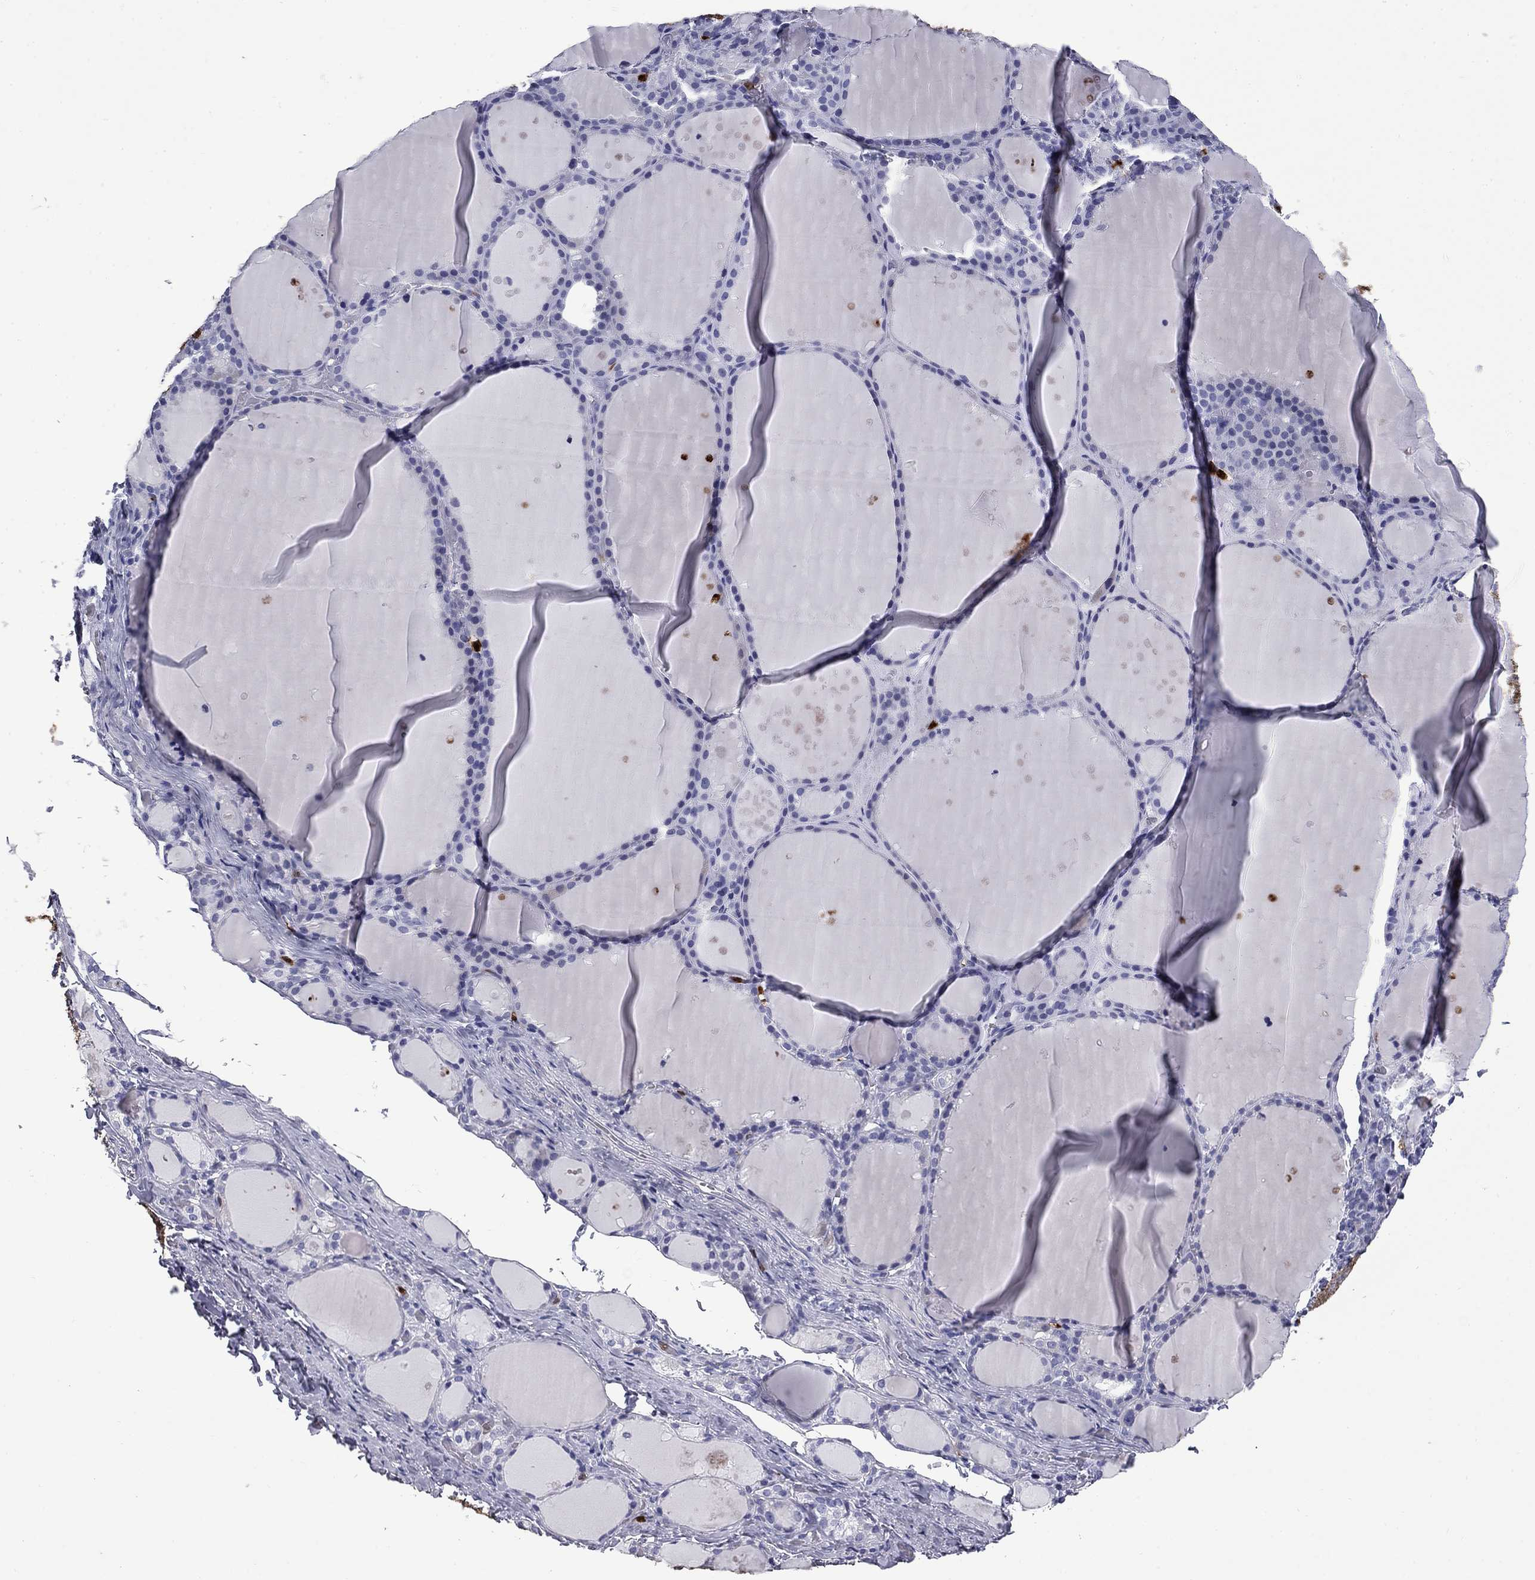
{"staining": {"intensity": "negative", "quantity": "none", "location": "none"}, "tissue": "thyroid gland", "cell_type": "Glandular cells", "image_type": "normal", "snomed": [{"axis": "morphology", "description": "Normal tissue, NOS"}, {"axis": "topography", "description": "Thyroid gland"}], "caption": "High power microscopy image of an immunohistochemistry micrograph of benign thyroid gland, revealing no significant expression in glandular cells. Brightfield microscopy of immunohistochemistry stained with DAB (brown) and hematoxylin (blue), captured at high magnification.", "gene": "TRIM29", "patient": {"sex": "male", "age": 68}}